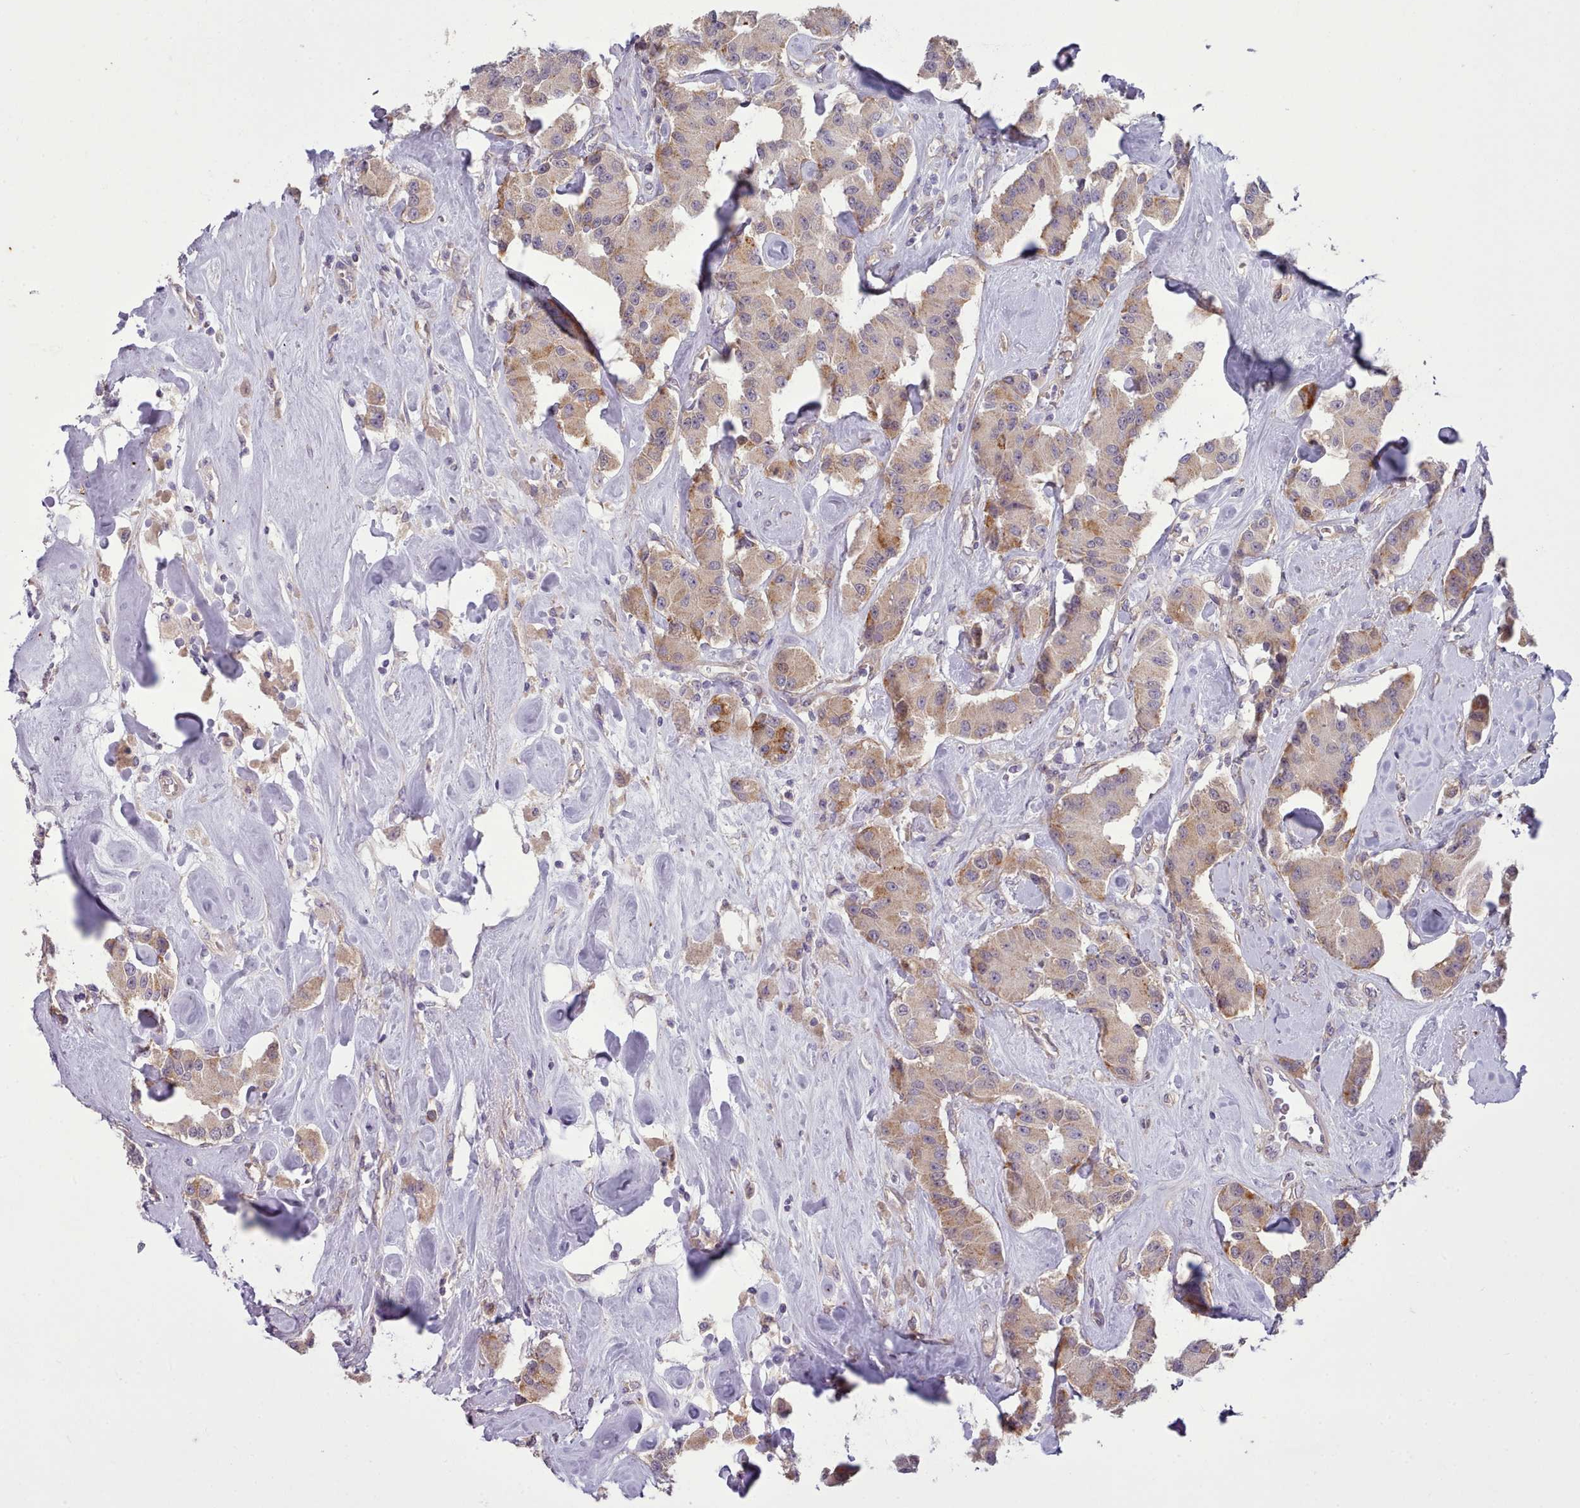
{"staining": {"intensity": "weak", "quantity": ">75%", "location": "cytoplasmic/membranous"}, "tissue": "carcinoid", "cell_type": "Tumor cells", "image_type": "cancer", "snomed": [{"axis": "morphology", "description": "Carcinoid, malignant, NOS"}, {"axis": "topography", "description": "Pancreas"}], "caption": "Carcinoid stained for a protein (brown) exhibits weak cytoplasmic/membranous positive expression in approximately >75% of tumor cells.", "gene": "DPF1", "patient": {"sex": "male", "age": 41}}